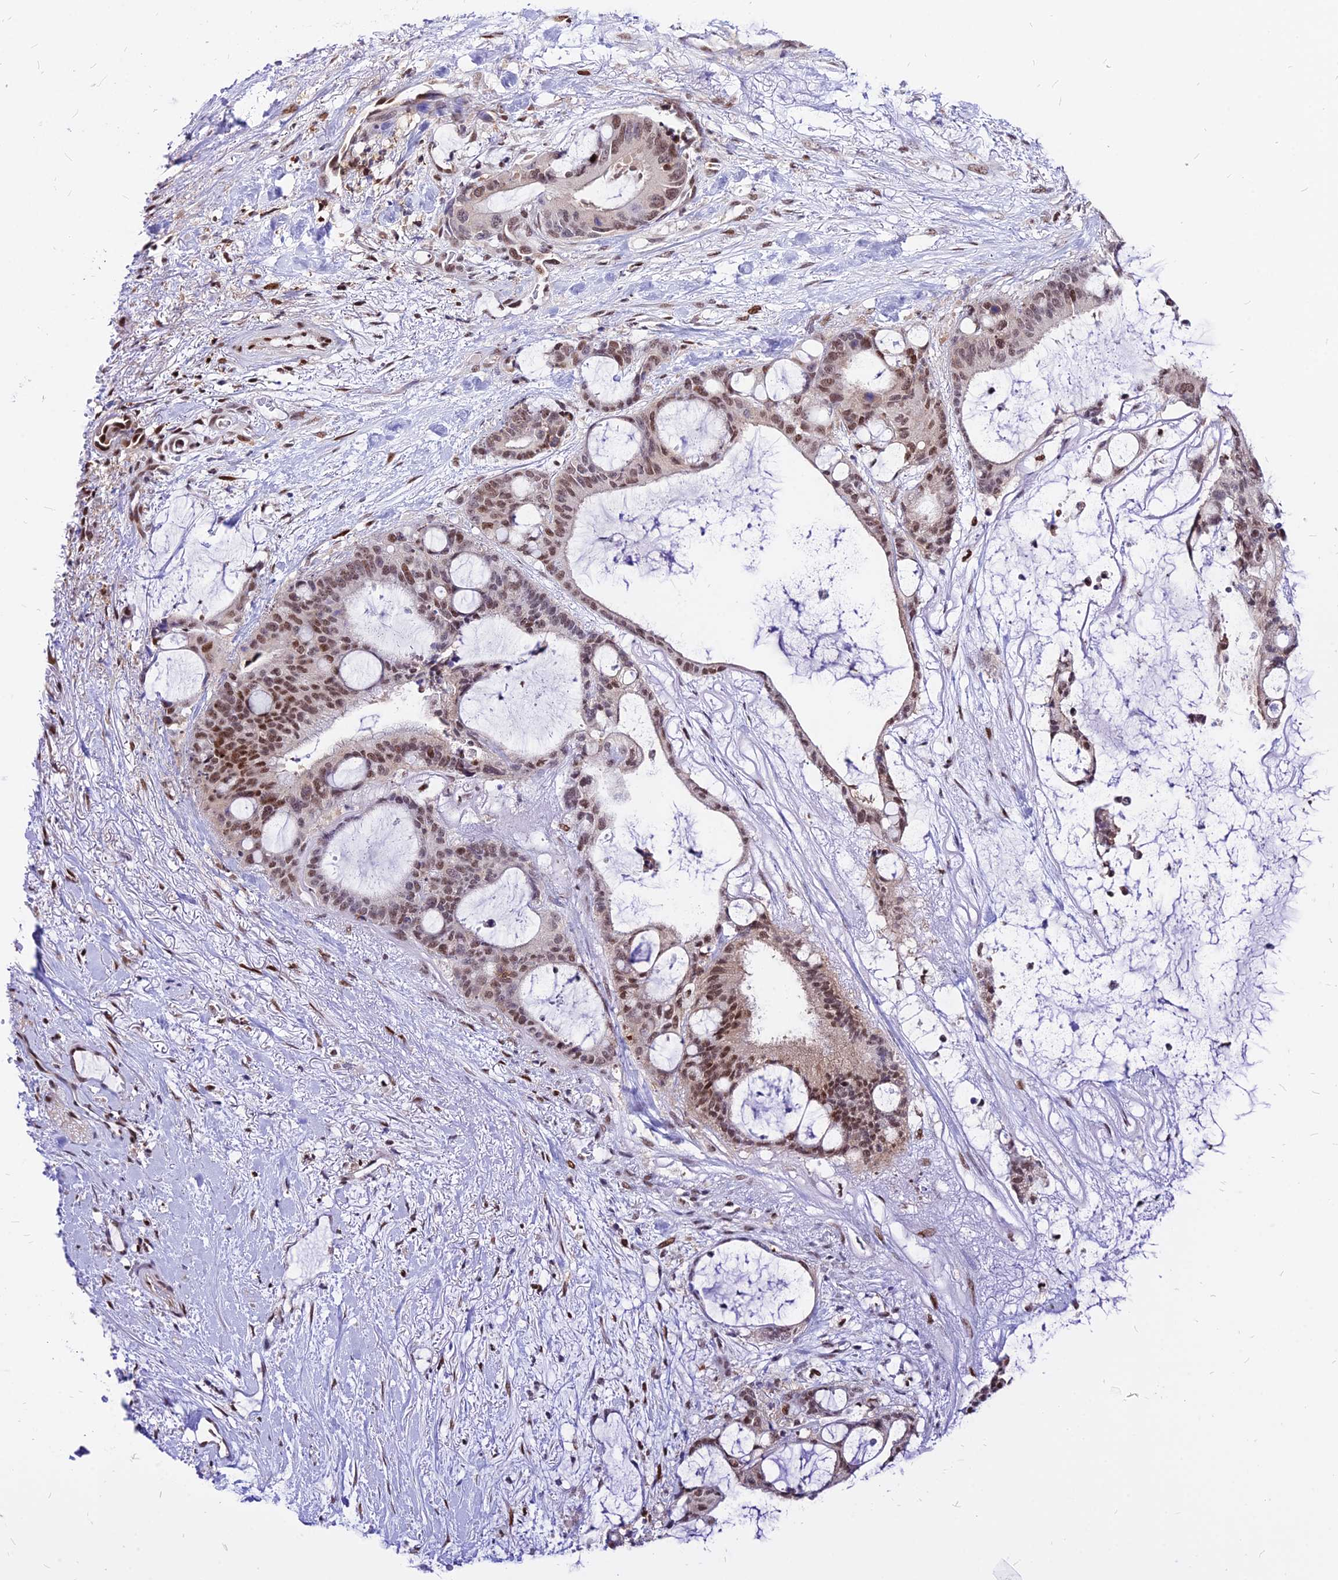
{"staining": {"intensity": "moderate", "quantity": ">75%", "location": "nuclear"}, "tissue": "liver cancer", "cell_type": "Tumor cells", "image_type": "cancer", "snomed": [{"axis": "morphology", "description": "Normal tissue, NOS"}, {"axis": "morphology", "description": "Cholangiocarcinoma"}, {"axis": "topography", "description": "Liver"}, {"axis": "topography", "description": "Peripheral nerve tissue"}], "caption": "Moderate nuclear staining is identified in approximately >75% of tumor cells in liver cancer.", "gene": "PAXX", "patient": {"sex": "female", "age": 73}}